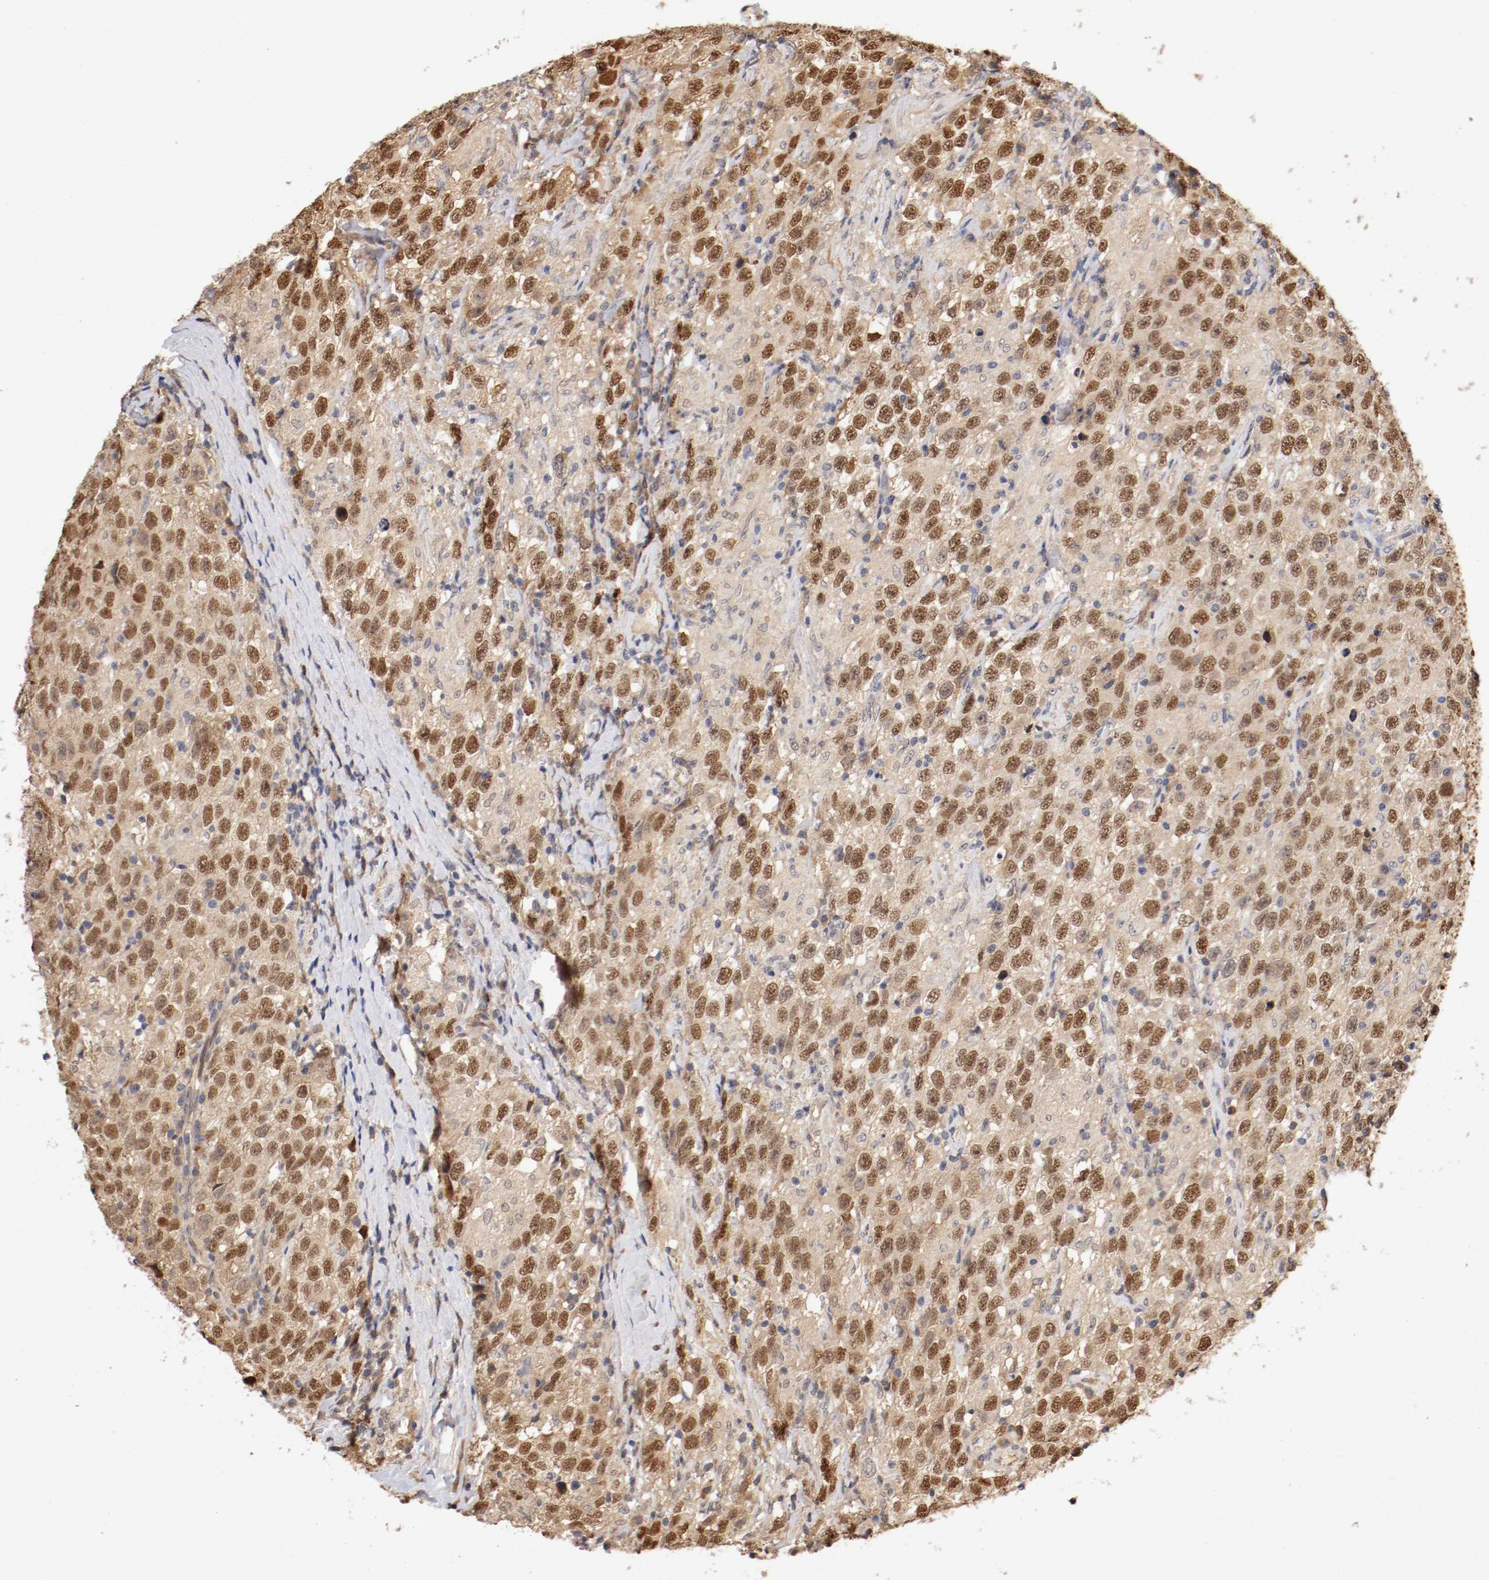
{"staining": {"intensity": "moderate", "quantity": ">75%", "location": "cytoplasmic/membranous,nuclear"}, "tissue": "testis cancer", "cell_type": "Tumor cells", "image_type": "cancer", "snomed": [{"axis": "morphology", "description": "Seminoma, NOS"}, {"axis": "topography", "description": "Testis"}], "caption": "Brown immunohistochemical staining in human seminoma (testis) exhibits moderate cytoplasmic/membranous and nuclear positivity in about >75% of tumor cells.", "gene": "DNMT3B", "patient": {"sex": "male", "age": 41}}